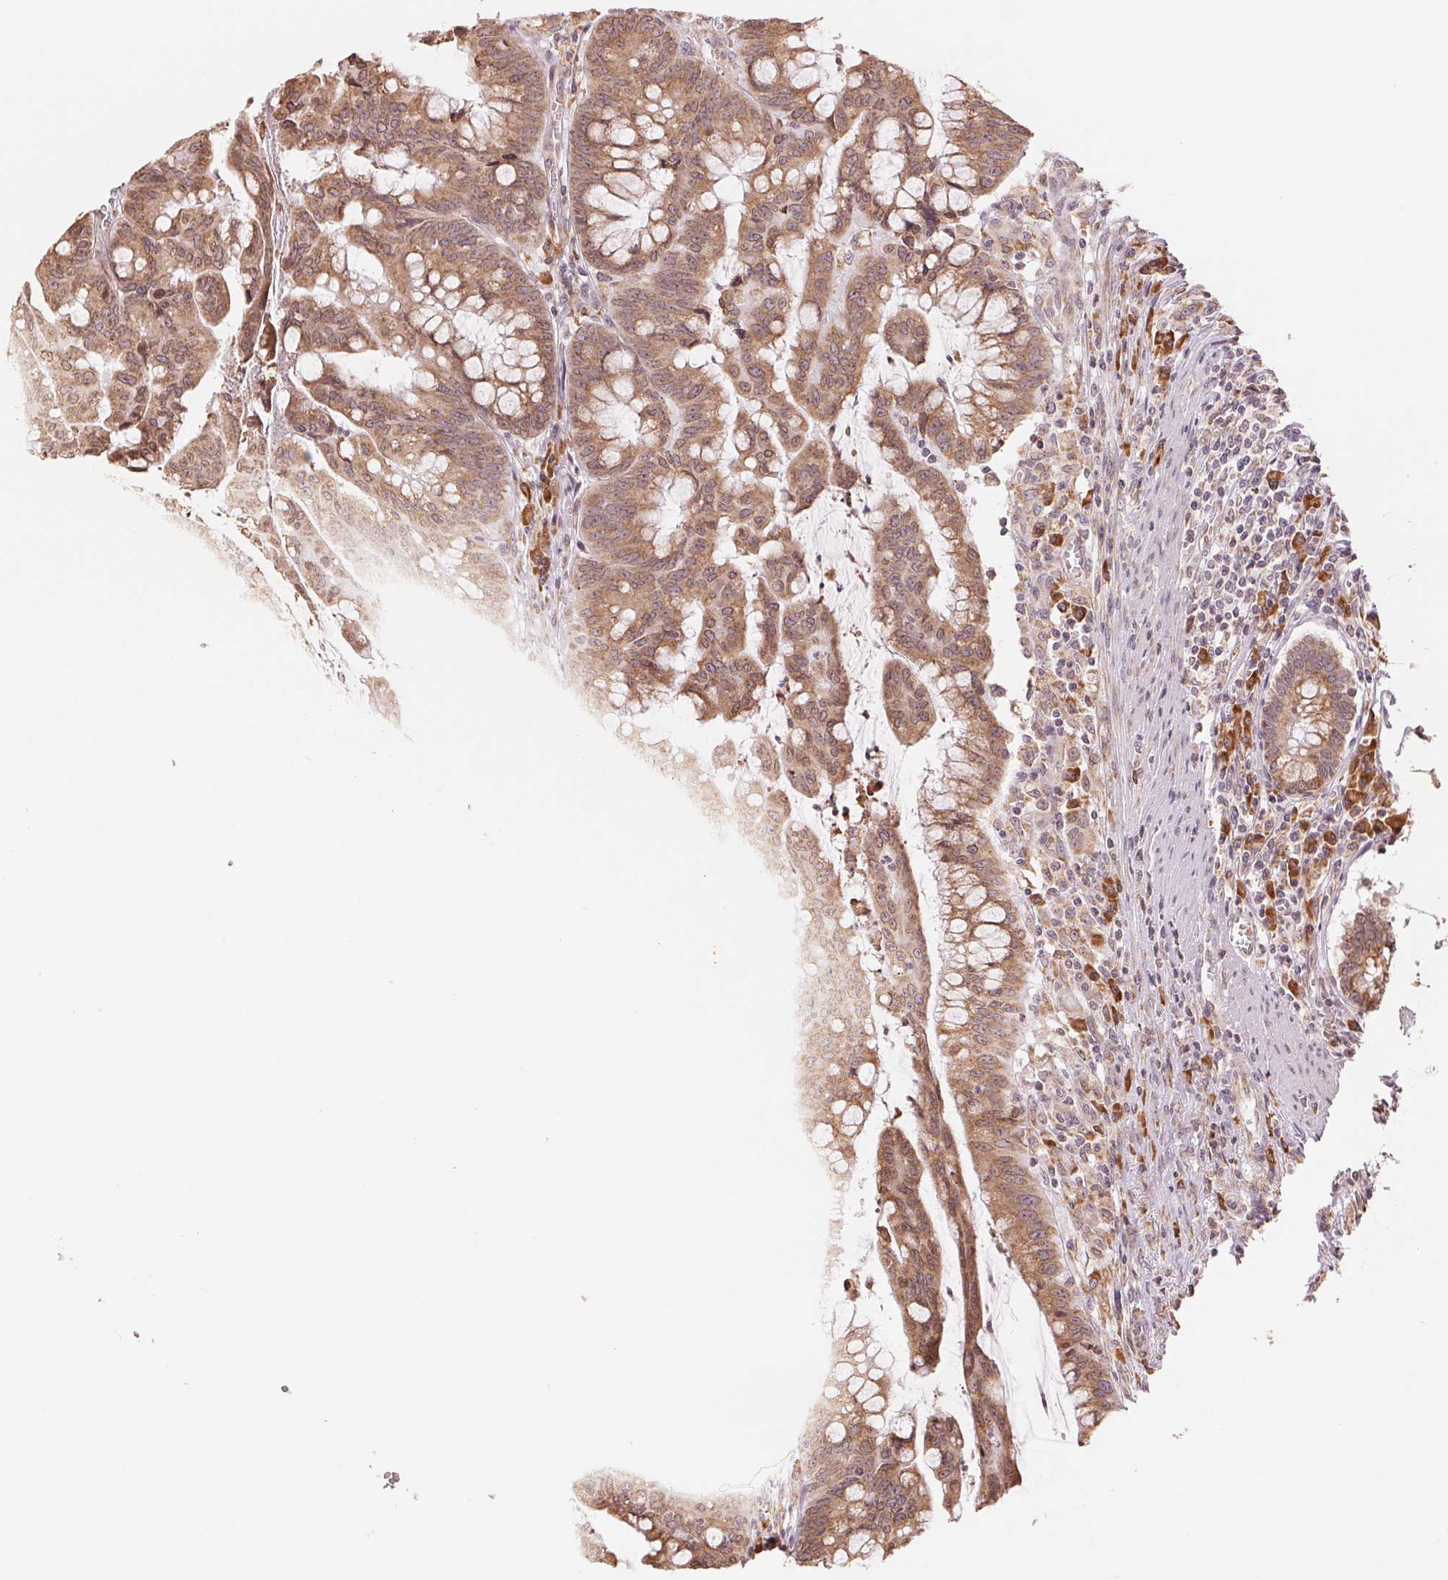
{"staining": {"intensity": "moderate", "quantity": ">75%", "location": "cytoplasmic/membranous"}, "tissue": "colorectal cancer", "cell_type": "Tumor cells", "image_type": "cancer", "snomed": [{"axis": "morphology", "description": "Adenocarcinoma, NOS"}, {"axis": "topography", "description": "Colon"}], "caption": "Protein expression by IHC shows moderate cytoplasmic/membranous expression in approximately >75% of tumor cells in colorectal adenocarcinoma. (brown staining indicates protein expression, while blue staining denotes nuclei).", "gene": "RPN1", "patient": {"sex": "male", "age": 62}}